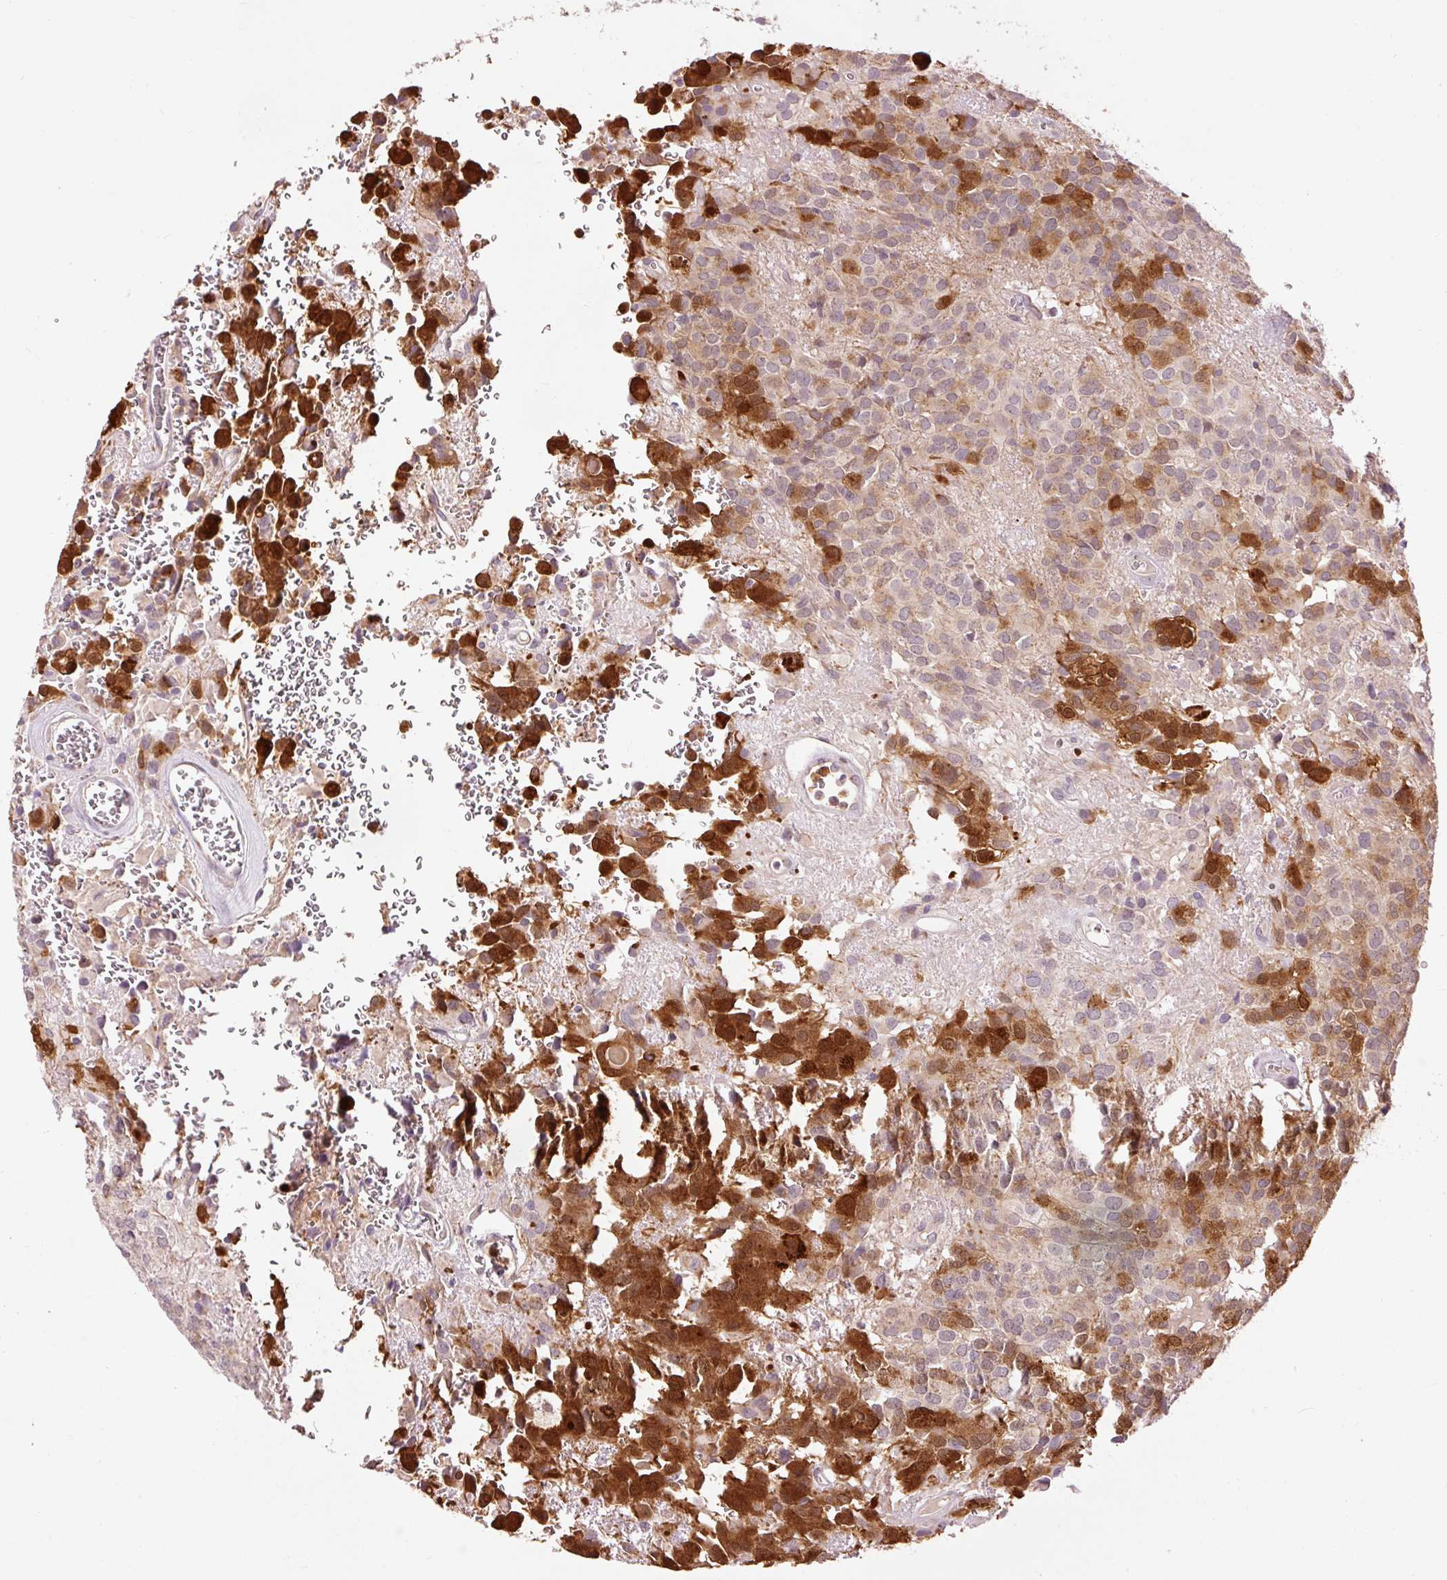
{"staining": {"intensity": "strong", "quantity": "<25%", "location": "cytoplasmic/membranous"}, "tissue": "glioma", "cell_type": "Tumor cells", "image_type": "cancer", "snomed": [{"axis": "morphology", "description": "Glioma, malignant, Low grade"}, {"axis": "topography", "description": "Brain"}], "caption": "Strong cytoplasmic/membranous protein positivity is identified in about <25% of tumor cells in malignant glioma (low-grade). (DAB = brown stain, brightfield microscopy at high magnification).", "gene": "PRDX5", "patient": {"sex": "male", "age": 56}}